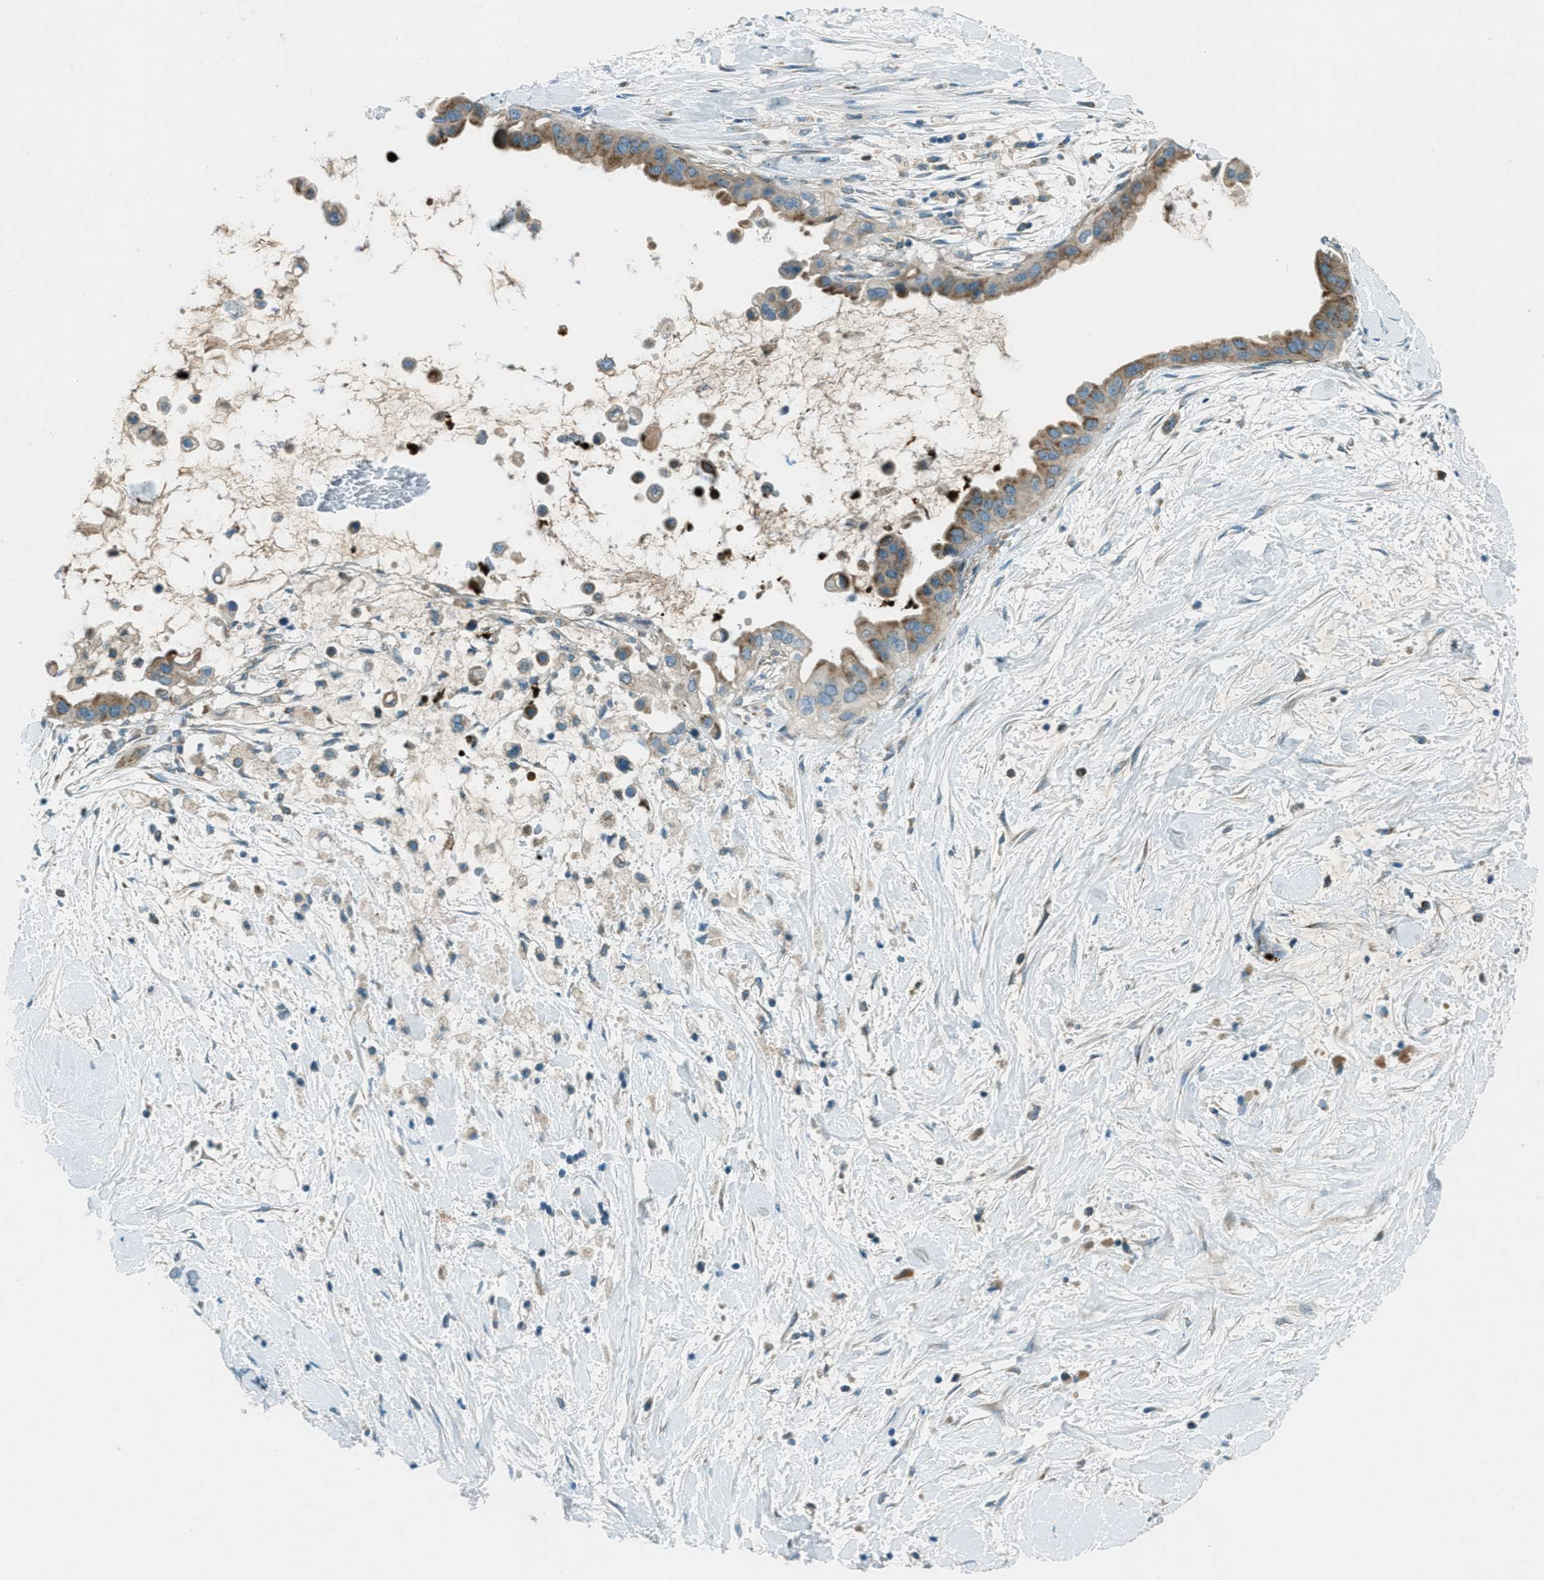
{"staining": {"intensity": "moderate", "quantity": ">75%", "location": "cytoplasmic/membranous"}, "tissue": "pancreatic cancer", "cell_type": "Tumor cells", "image_type": "cancer", "snomed": [{"axis": "morphology", "description": "Adenocarcinoma, NOS"}, {"axis": "topography", "description": "Pancreas"}], "caption": "Approximately >75% of tumor cells in human pancreatic cancer demonstrate moderate cytoplasmic/membranous protein staining as visualized by brown immunohistochemical staining.", "gene": "FAR1", "patient": {"sex": "male", "age": 55}}